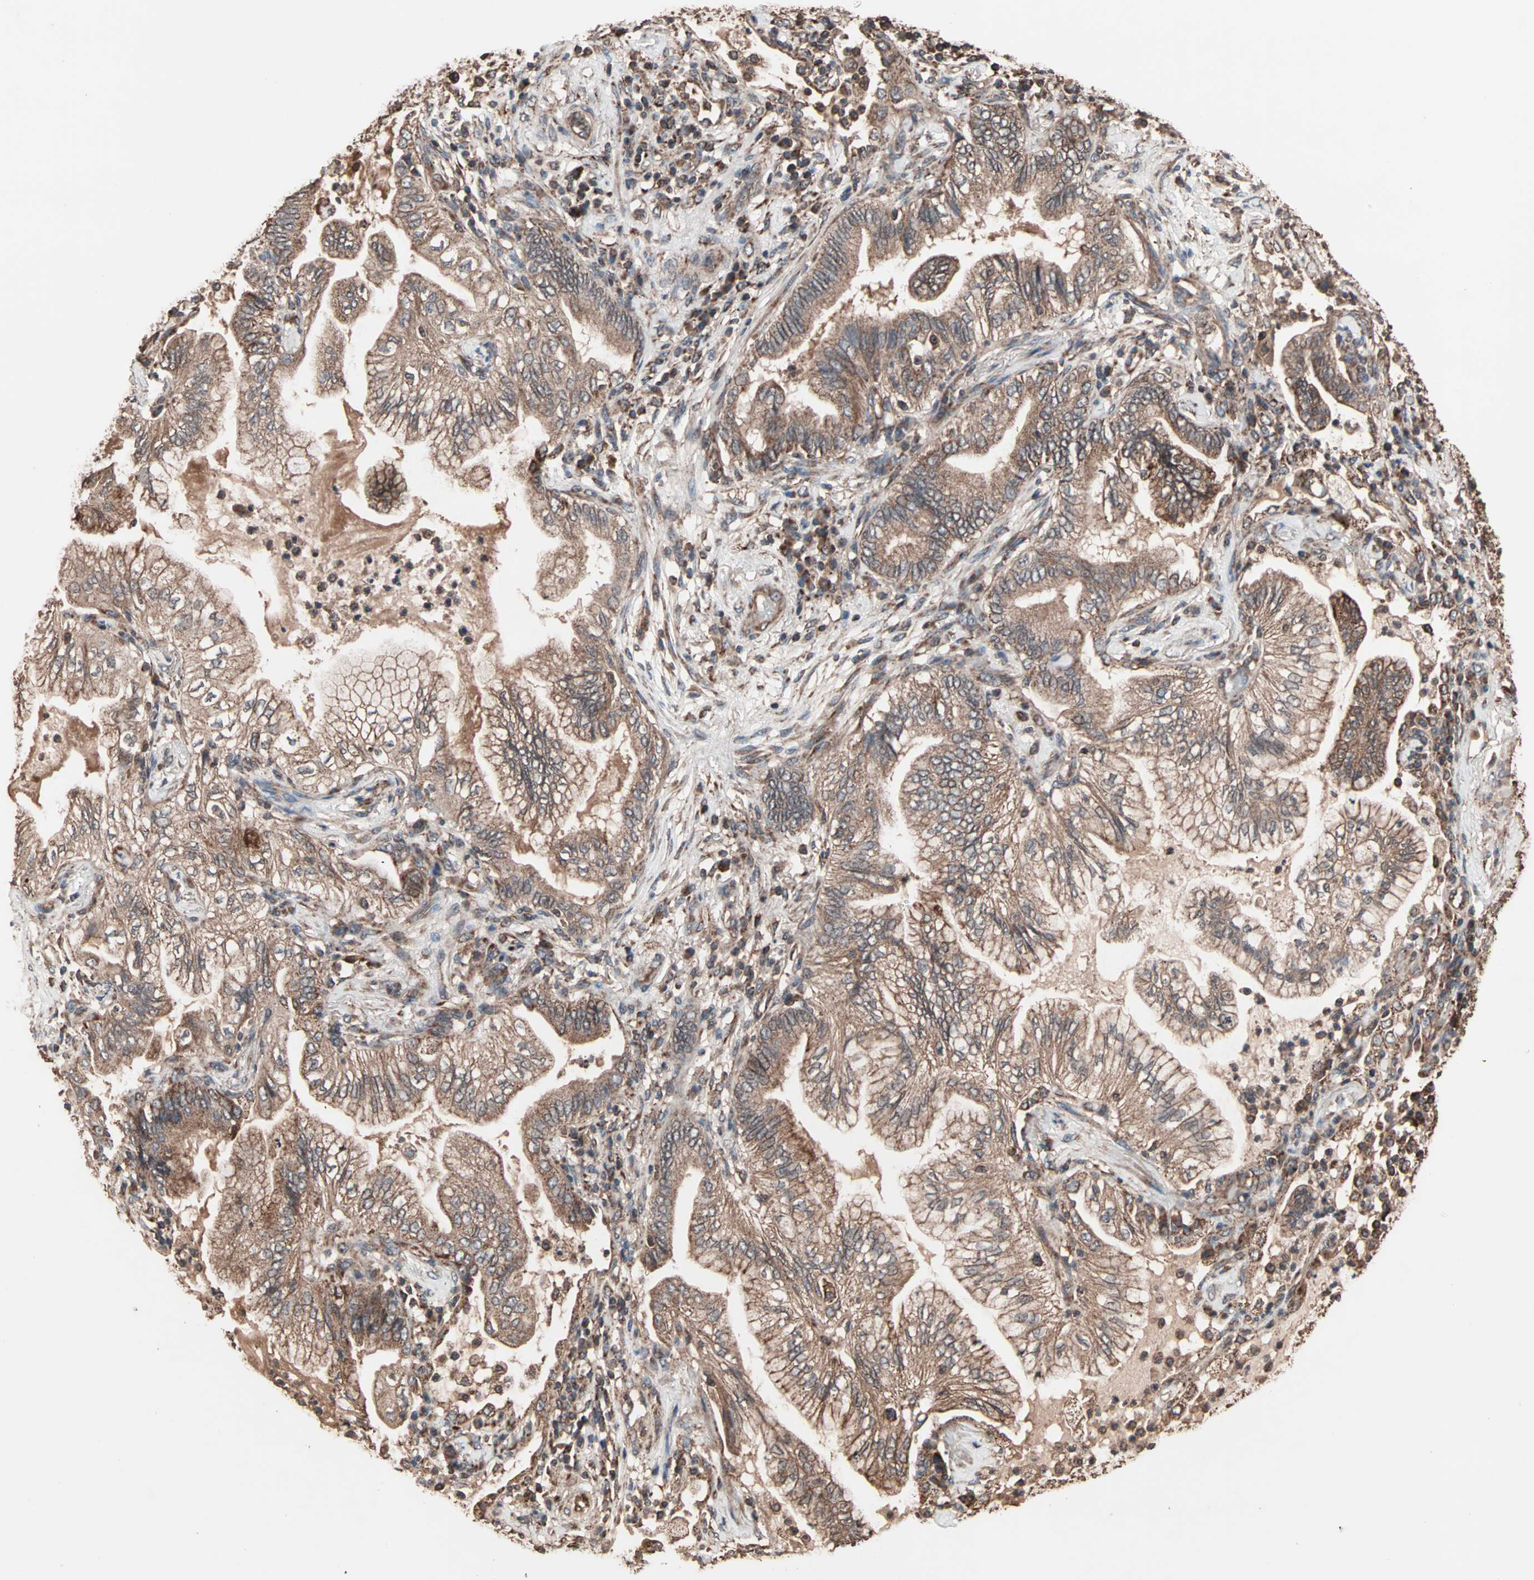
{"staining": {"intensity": "moderate", "quantity": ">75%", "location": "cytoplasmic/membranous"}, "tissue": "lung cancer", "cell_type": "Tumor cells", "image_type": "cancer", "snomed": [{"axis": "morphology", "description": "Normal tissue, NOS"}, {"axis": "morphology", "description": "Adenocarcinoma, NOS"}, {"axis": "topography", "description": "Bronchus"}, {"axis": "topography", "description": "Lung"}], "caption": "Protein analysis of lung cancer (adenocarcinoma) tissue displays moderate cytoplasmic/membranous positivity in about >75% of tumor cells.", "gene": "MRPL2", "patient": {"sex": "female", "age": 70}}